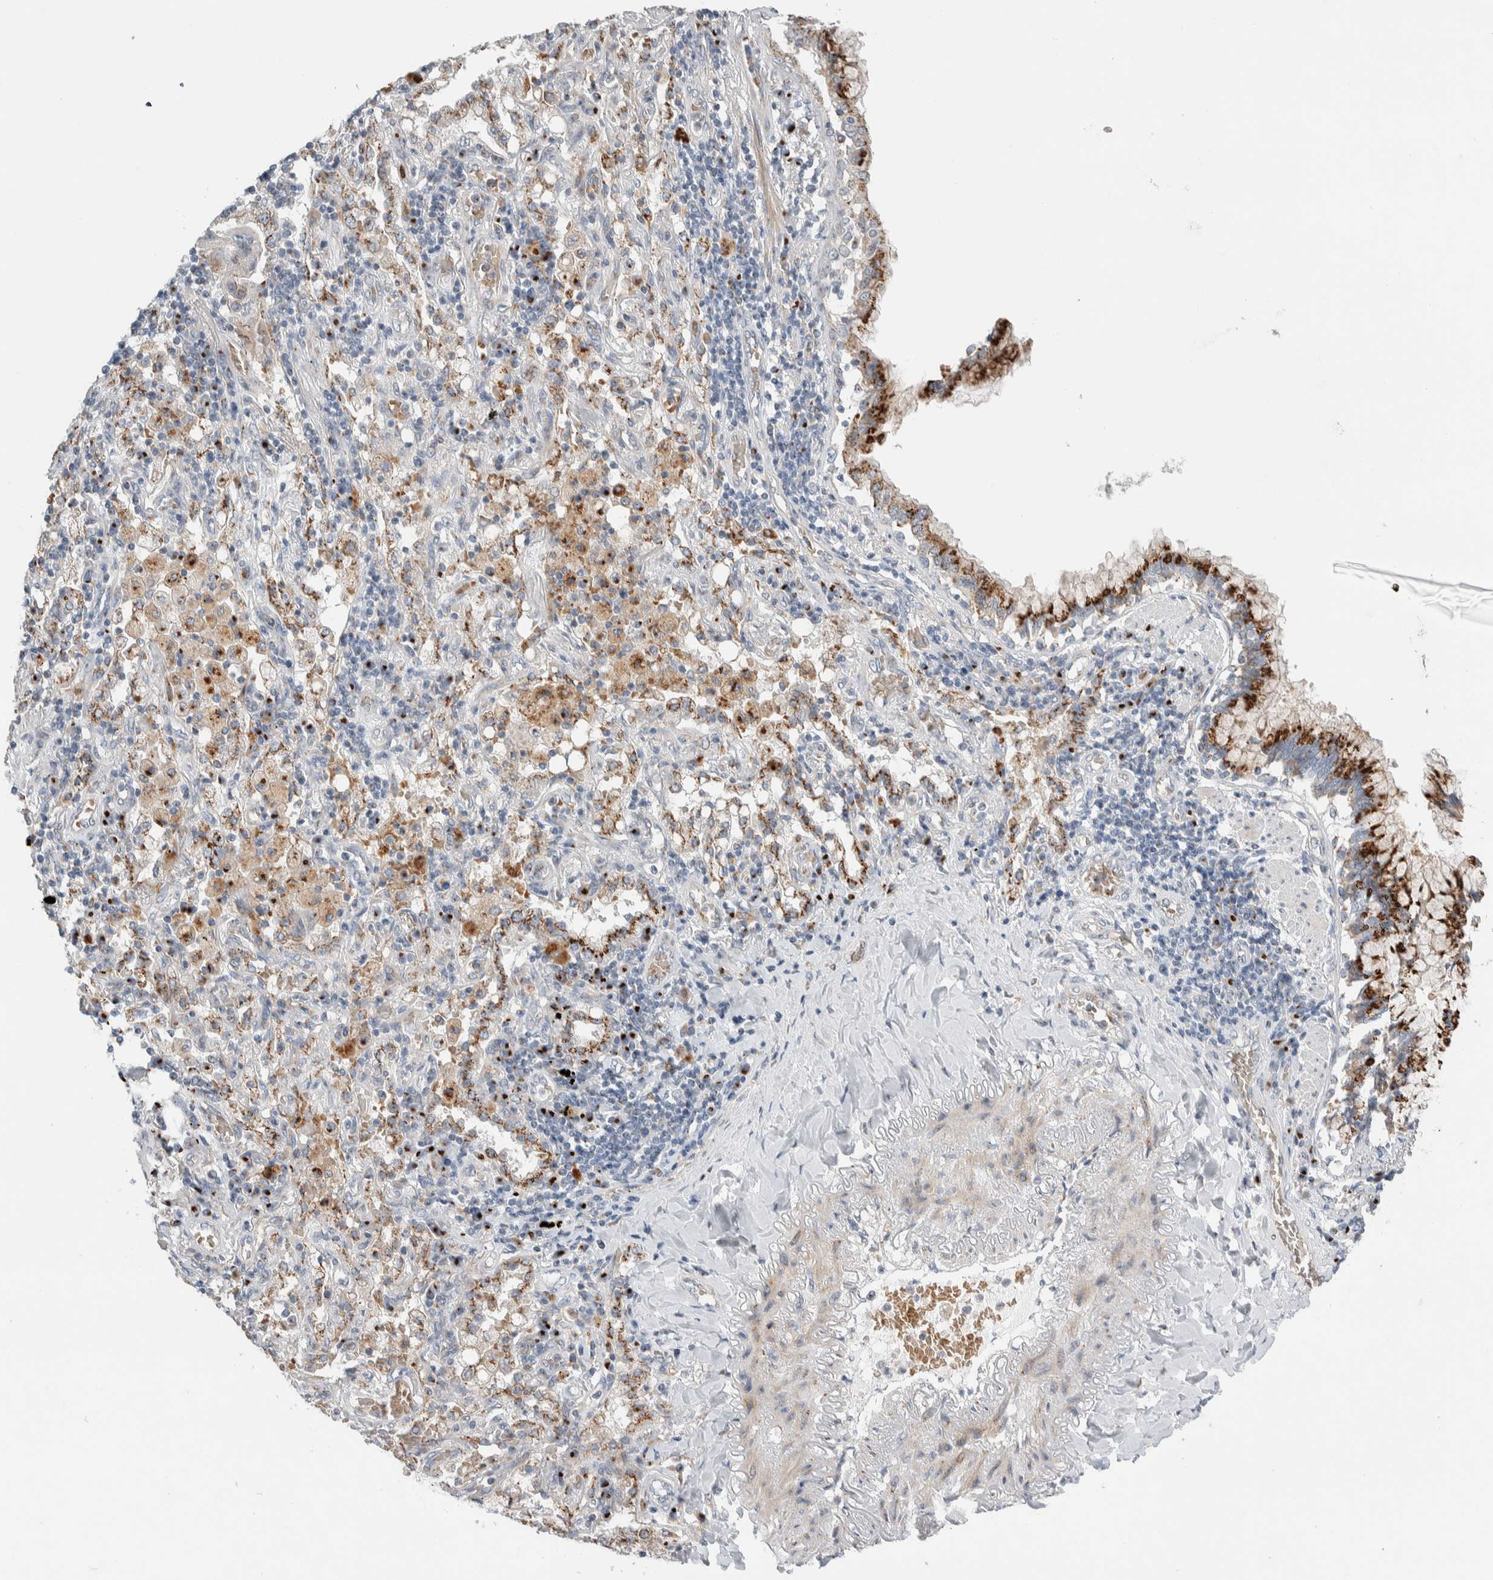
{"staining": {"intensity": "strong", "quantity": ">75%", "location": "cytoplasmic/membranous"}, "tissue": "lung cancer", "cell_type": "Tumor cells", "image_type": "cancer", "snomed": [{"axis": "morphology", "description": "Adenocarcinoma, NOS"}, {"axis": "topography", "description": "Lung"}], "caption": "Approximately >75% of tumor cells in lung adenocarcinoma reveal strong cytoplasmic/membranous protein staining as visualized by brown immunohistochemical staining.", "gene": "SLC38A10", "patient": {"sex": "female", "age": 65}}